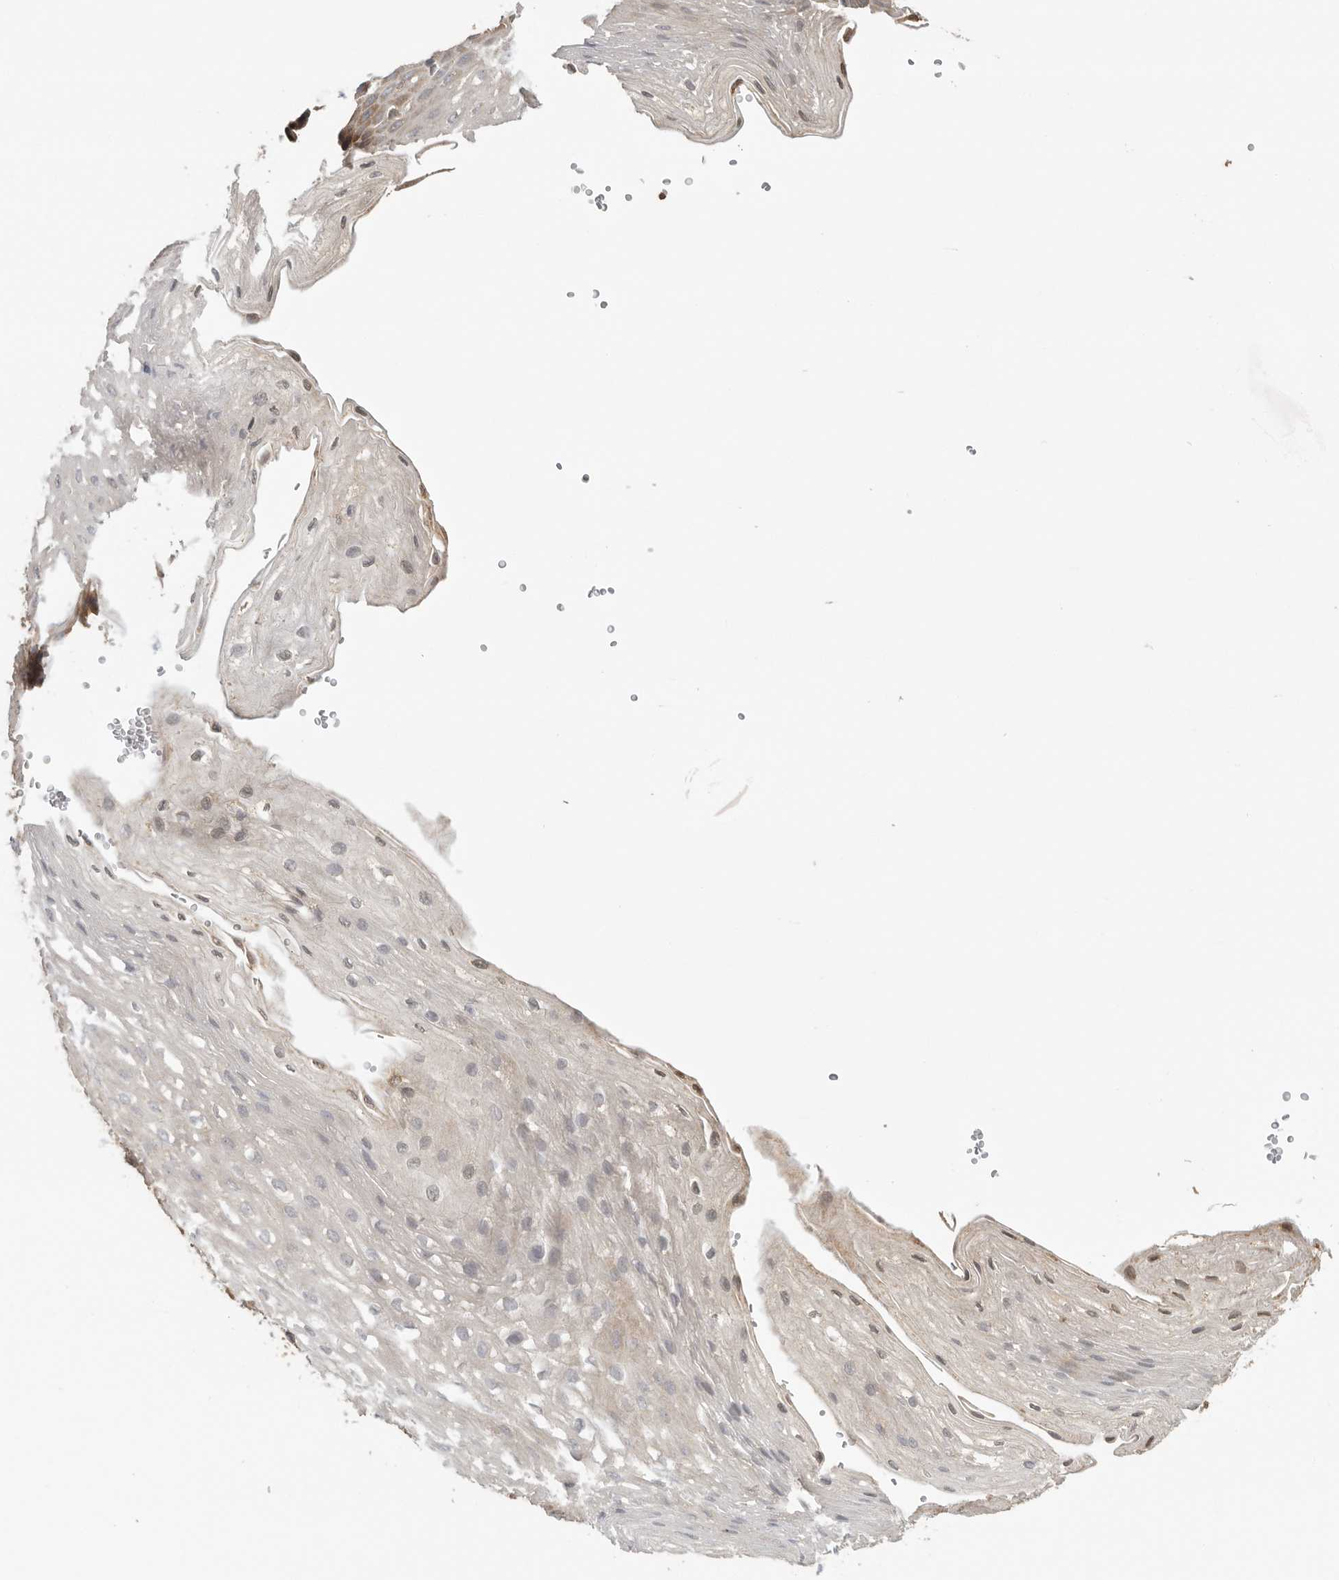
{"staining": {"intensity": "weak", "quantity": "25%-75%", "location": "cytoplasmic/membranous"}, "tissue": "esophagus", "cell_type": "Squamous epithelial cells", "image_type": "normal", "snomed": [{"axis": "morphology", "description": "Normal tissue, NOS"}, {"axis": "topography", "description": "Esophagus"}], "caption": "DAB immunohistochemical staining of normal human esophagus shows weak cytoplasmic/membranous protein staining in about 25%-75% of squamous epithelial cells. The protein of interest is shown in brown color, while the nuclei are stained blue.", "gene": "CCT8", "patient": {"sex": "female", "age": 66}}